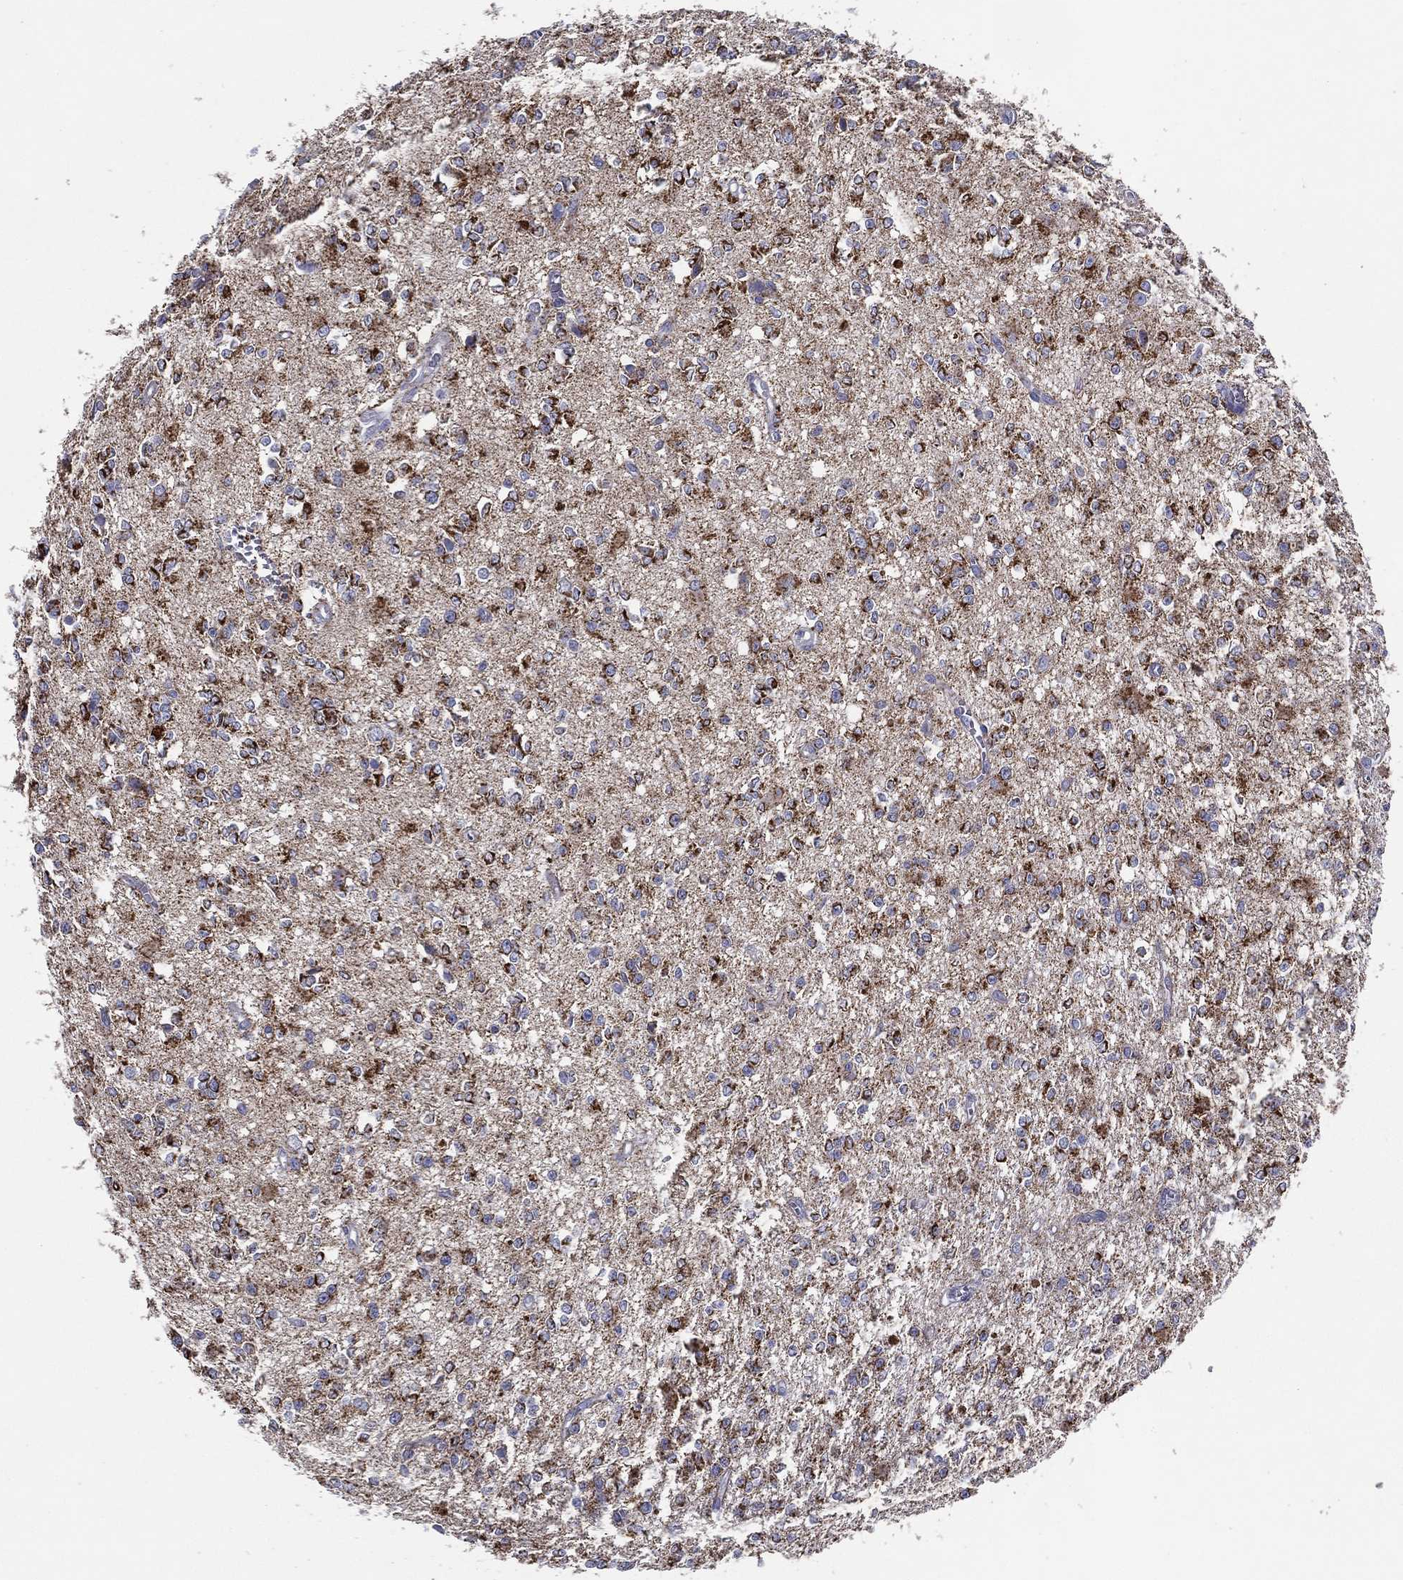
{"staining": {"intensity": "strong", "quantity": ">75%", "location": "cytoplasmic/membranous"}, "tissue": "glioma", "cell_type": "Tumor cells", "image_type": "cancer", "snomed": [{"axis": "morphology", "description": "Glioma, malignant, Low grade"}, {"axis": "topography", "description": "Brain"}], "caption": "Human glioma stained for a protein (brown) demonstrates strong cytoplasmic/membranous positive expression in approximately >75% of tumor cells.", "gene": "SFXN1", "patient": {"sex": "female", "age": 45}}